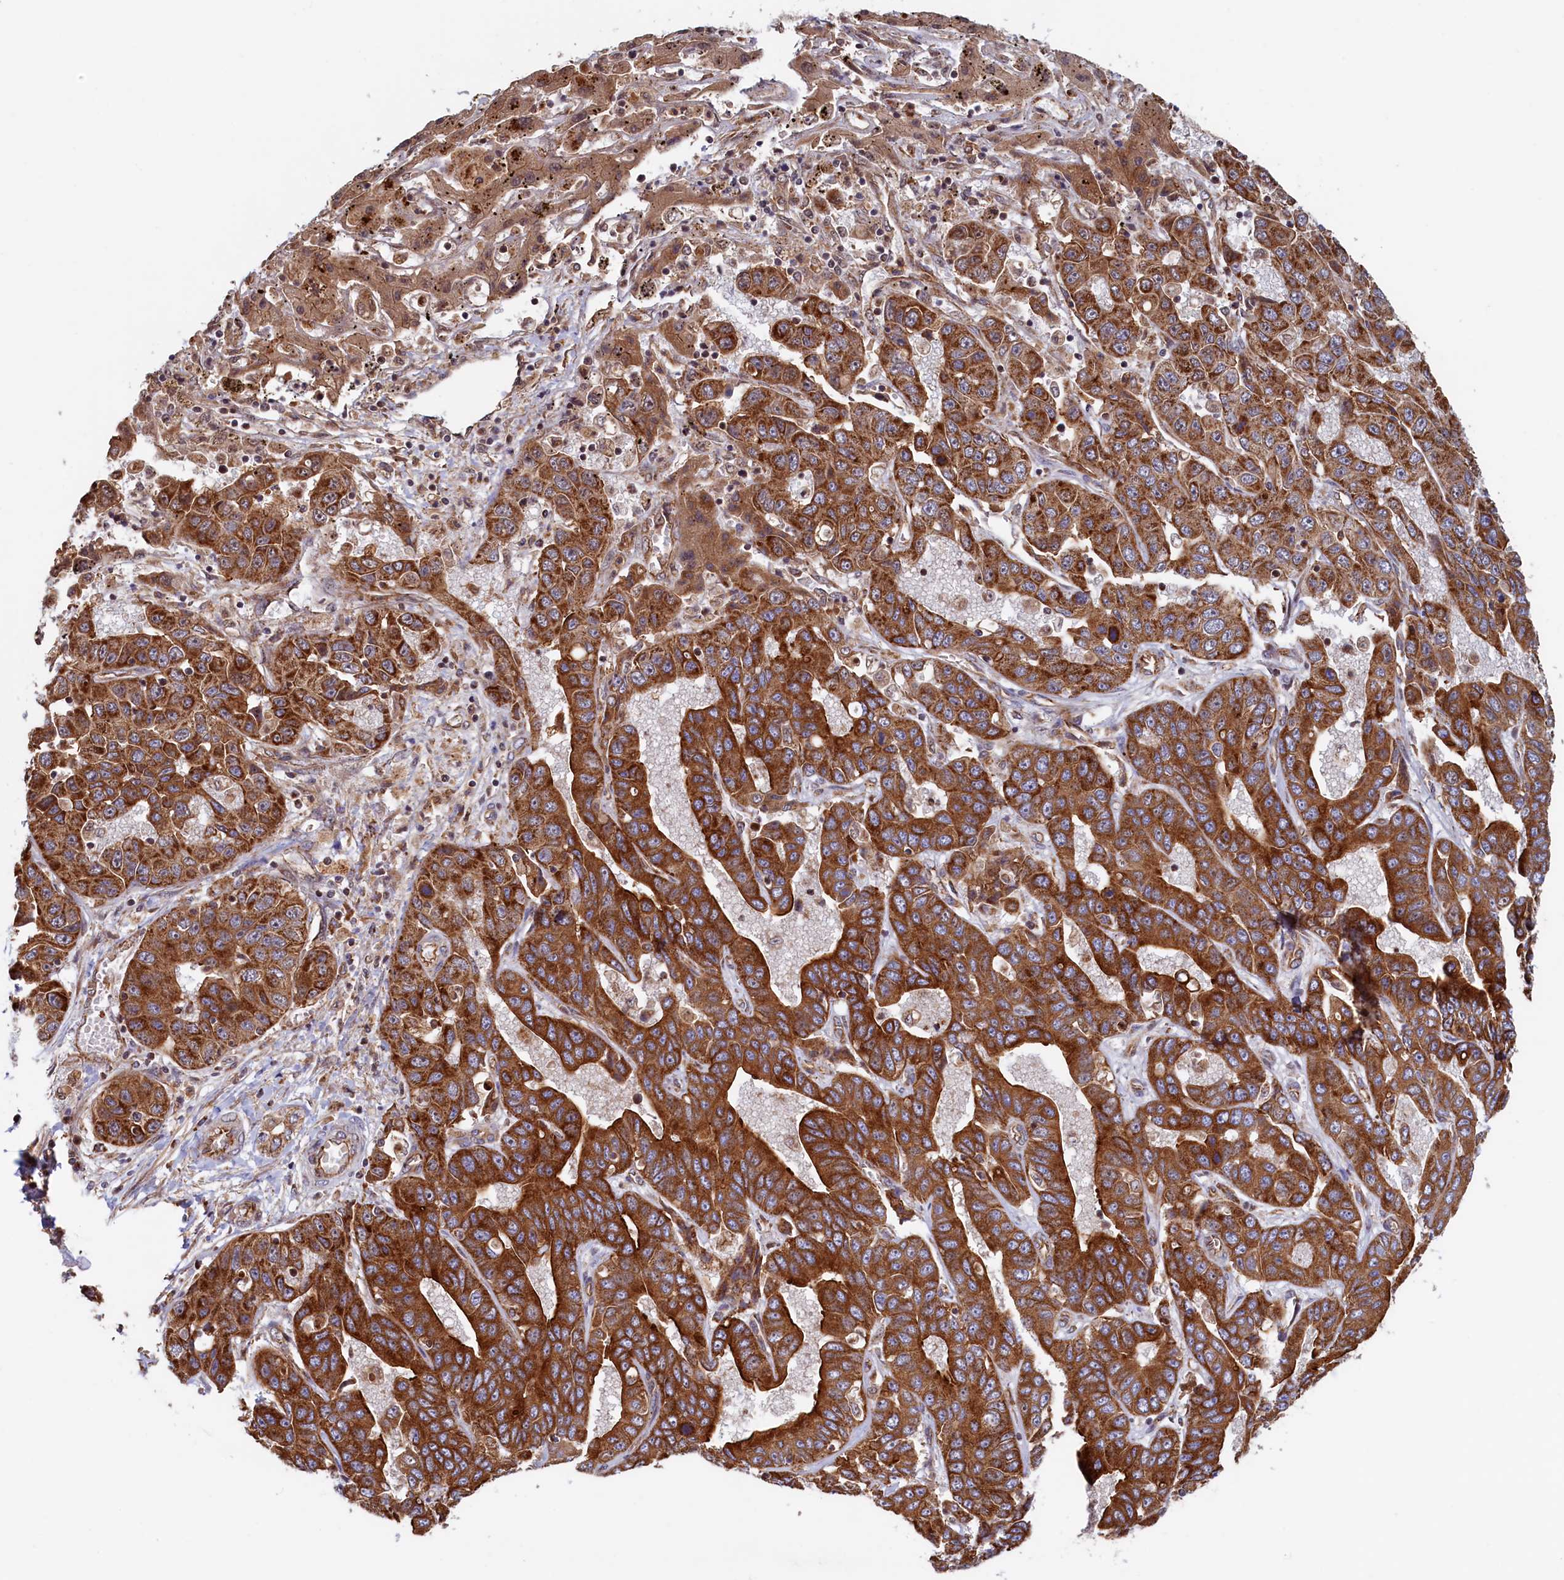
{"staining": {"intensity": "strong", "quantity": ">75%", "location": "cytoplasmic/membranous"}, "tissue": "liver cancer", "cell_type": "Tumor cells", "image_type": "cancer", "snomed": [{"axis": "morphology", "description": "Cholangiocarcinoma"}, {"axis": "topography", "description": "Liver"}], "caption": "Immunohistochemical staining of liver cancer demonstrates high levels of strong cytoplasmic/membranous positivity in approximately >75% of tumor cells.", "gene": "UBE3B", "patient": {"sex": "female", "age": 52}}